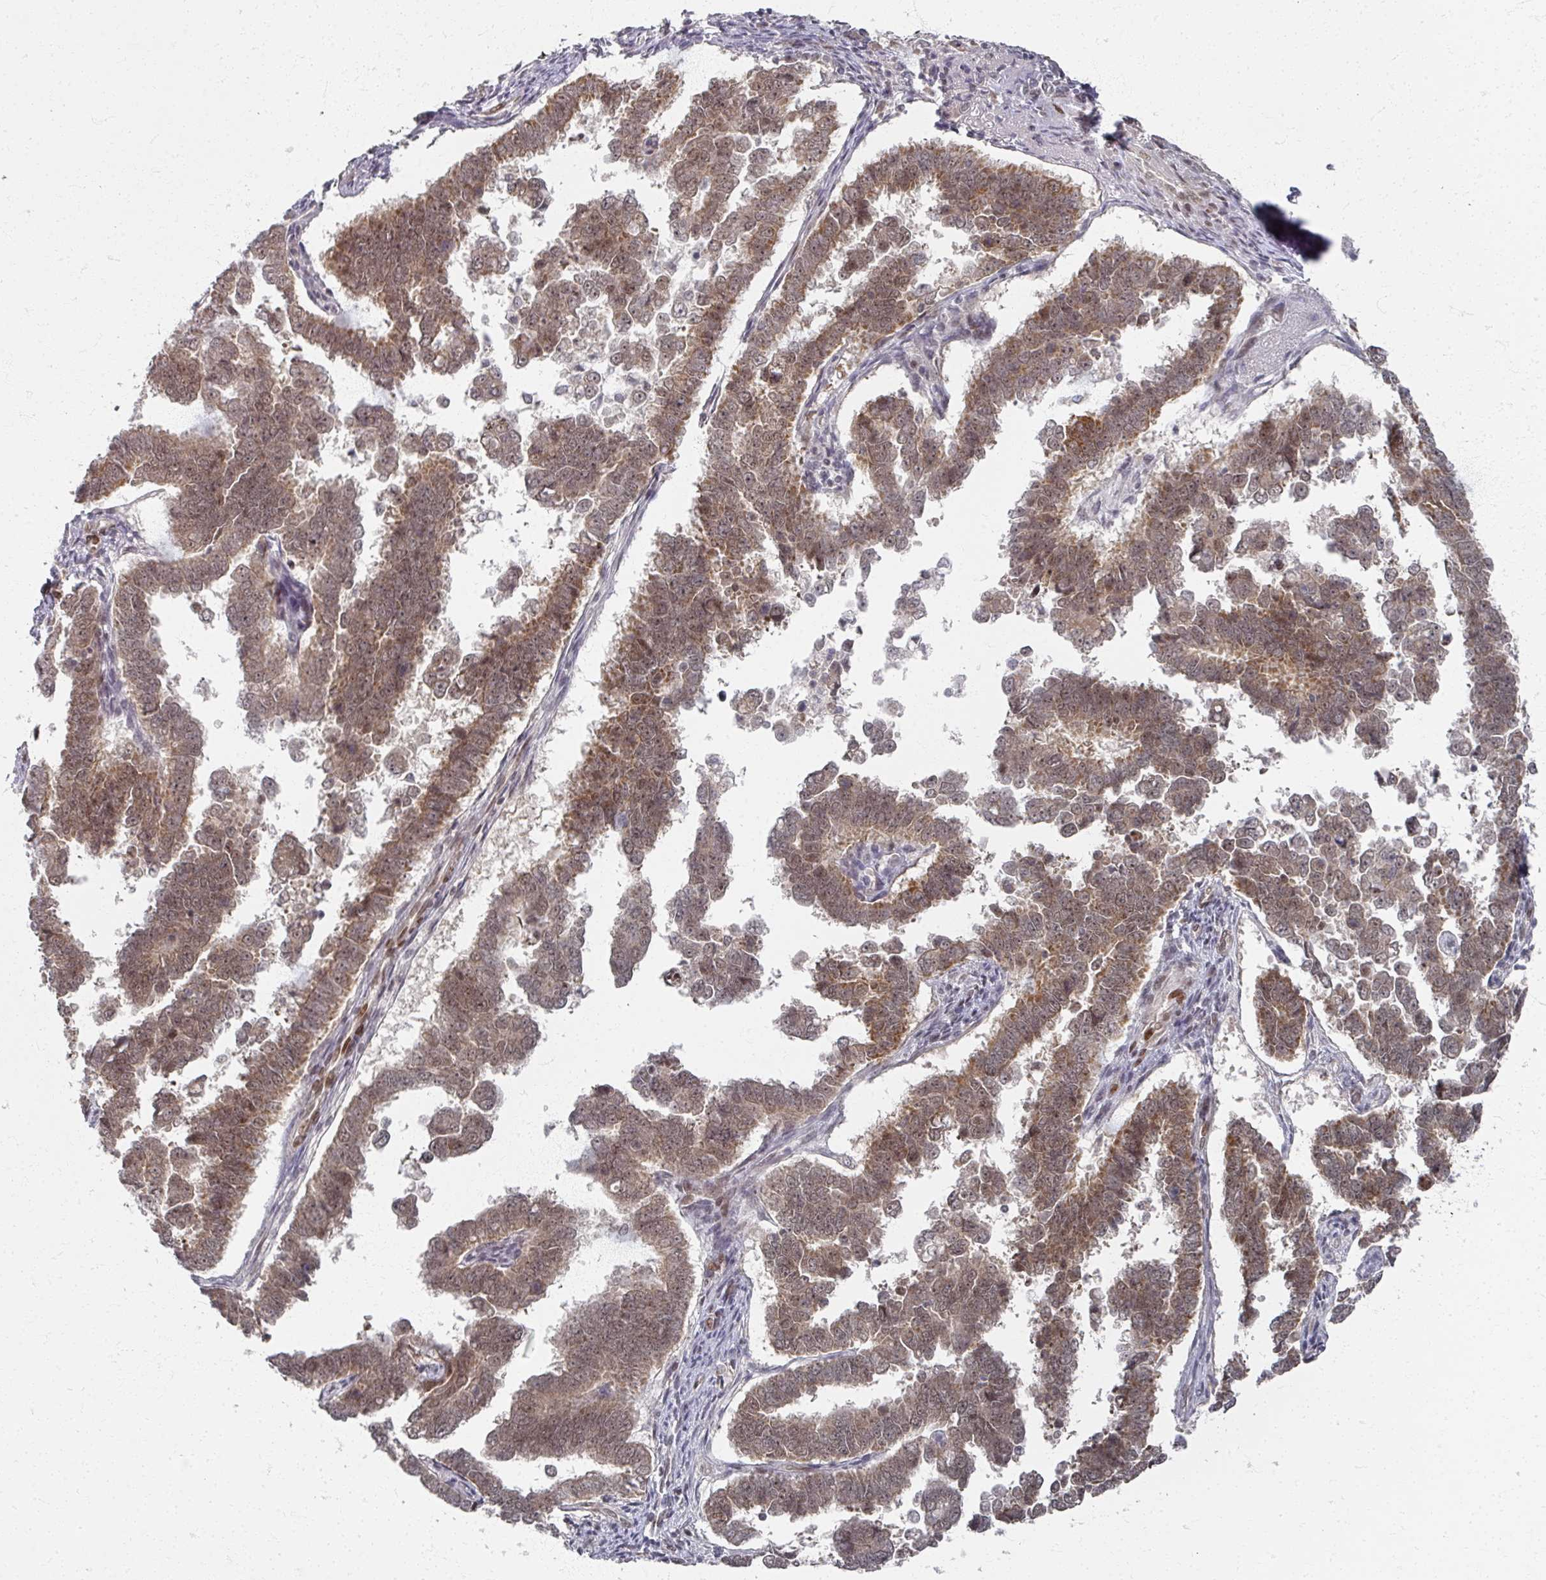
{"staining": {"intensity": "moderate", "quantity": ">75%", "location": "cytoplasmic/membranous,nuclear"}, "tissue": "endometrial cancer", "cell_type": "Tumor cells", "image_type": "cancer", "snomed": [{"axis": "morphology", "description": "Adenocarcinoma, NOS"}, {"axis": "topography", "description": "Endometrium"}], "caption": "About >75% of tumor cells in human endometrial cancer reveal moderate cytoplasmic/membranous and nuclear protein staining as visualized by brown immunohistochemical staining.", "gene": "PSKH1", "patient": {"sex": "female", "age": 75}}